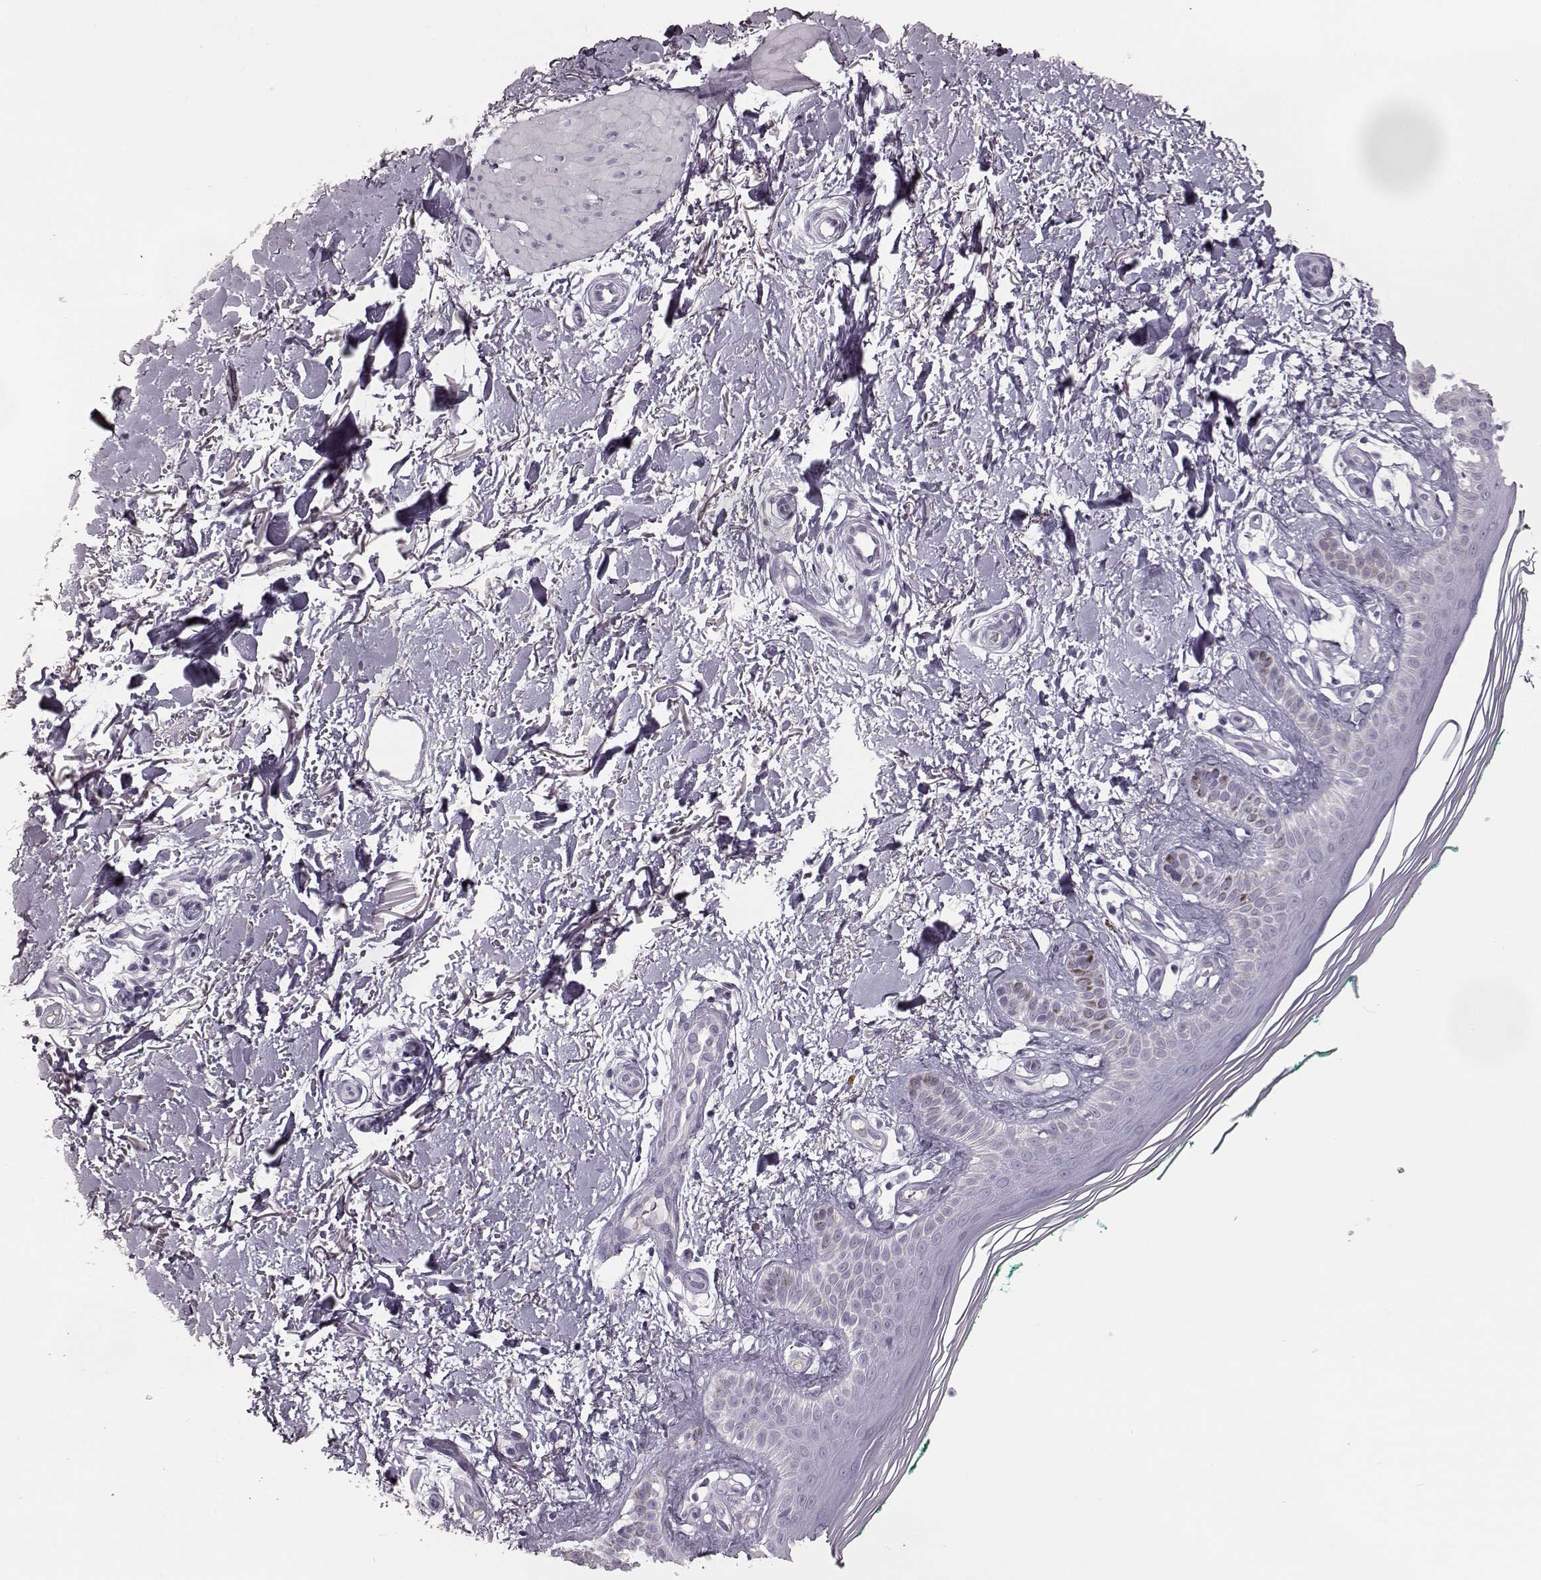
{"staining": {"intensity": "negative", "quantity": "none", "location": "none"}, "tissue": "skin", "cell_type": "Fibroblasts", "image_type": "normal", "snomed": [{"axis": "morphology", "description": "Normal tissue, NOS"}, {"axis": "morphology", "description": "Inflammation, NOS"}, {"axis": "morphology", "description": "Fibrosis, NOS"}, {"axis": "topography", "description": "Skin"}], "caption": "There is no significant staining in fibroblasts of skin. The staining was performed using DAB (3,3'-diaminobenzidine) to visualize the protein expression in brown, while the nuclei were stained in blue with hematoxylin (Magnification: 20x).", "gene": "CCL19", "patient": {"sex": "male", "age": 71}}